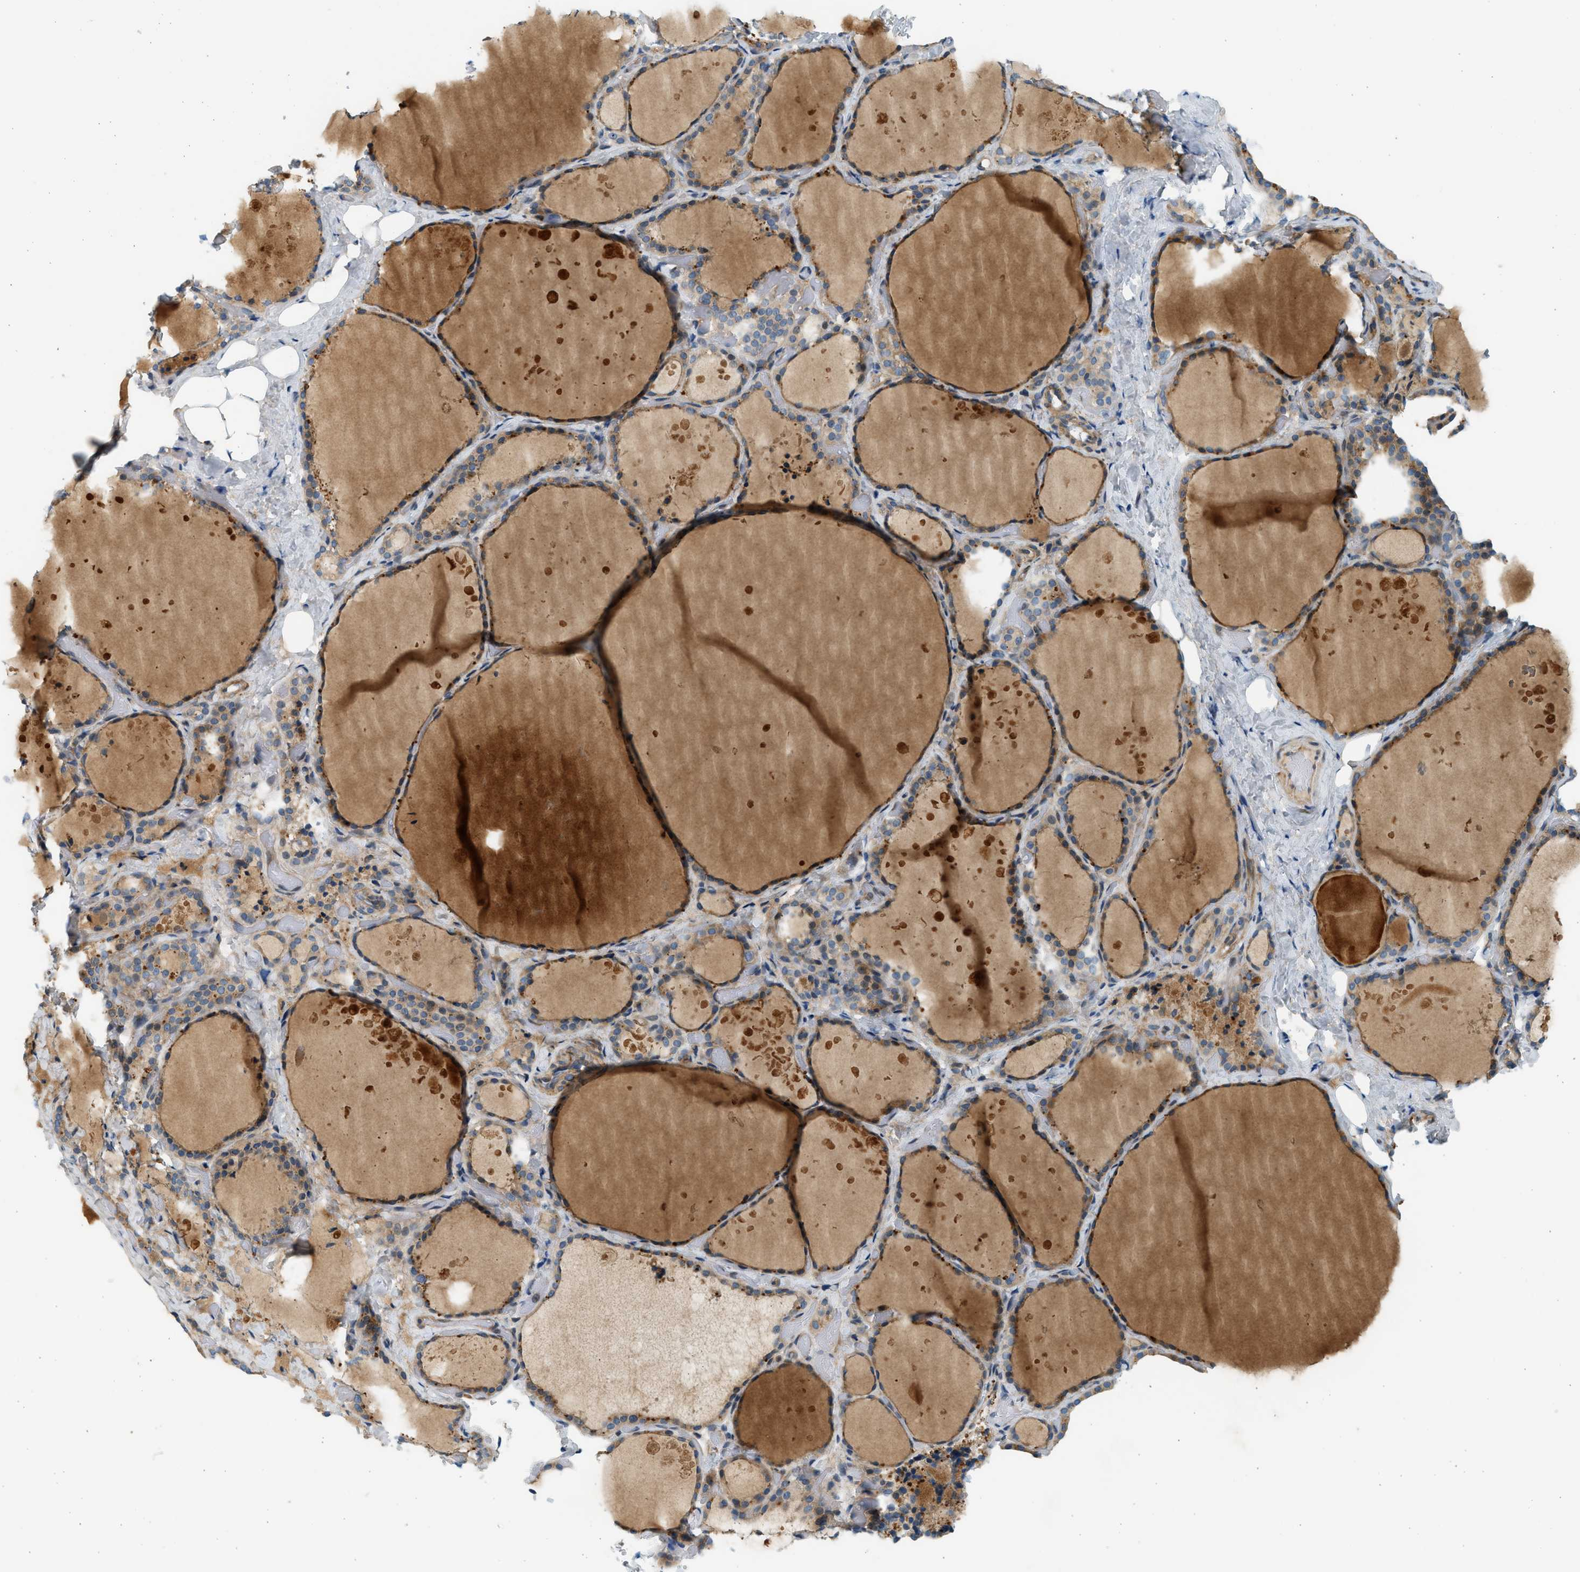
{"staining": {"intensity": "moderate", "quantity": ">75%", "location": "cytoplasmic/membranous"}, "tissue": "thyroid gland", "cell_type": "Glandular cells", "image_type": "normal", "snomed": [{"axis": "morphology", "description": "Normal tissue, NOS"}, {"axis": "topography", "description": "Thyroid gland"}], "caption": "Immunohistochemistry (DAB) staining of unremarkable thyroid gland reveals moderate cytoplasmic/membranous protein expression in about >75% of glandular cells. The staining is performed using DAB brown chromogen to label protein expression. The nuclei are counter-stained blue using hematoxylin.", "gene": "KDELR2", "patient": {"sex": "female", "age": 44}}